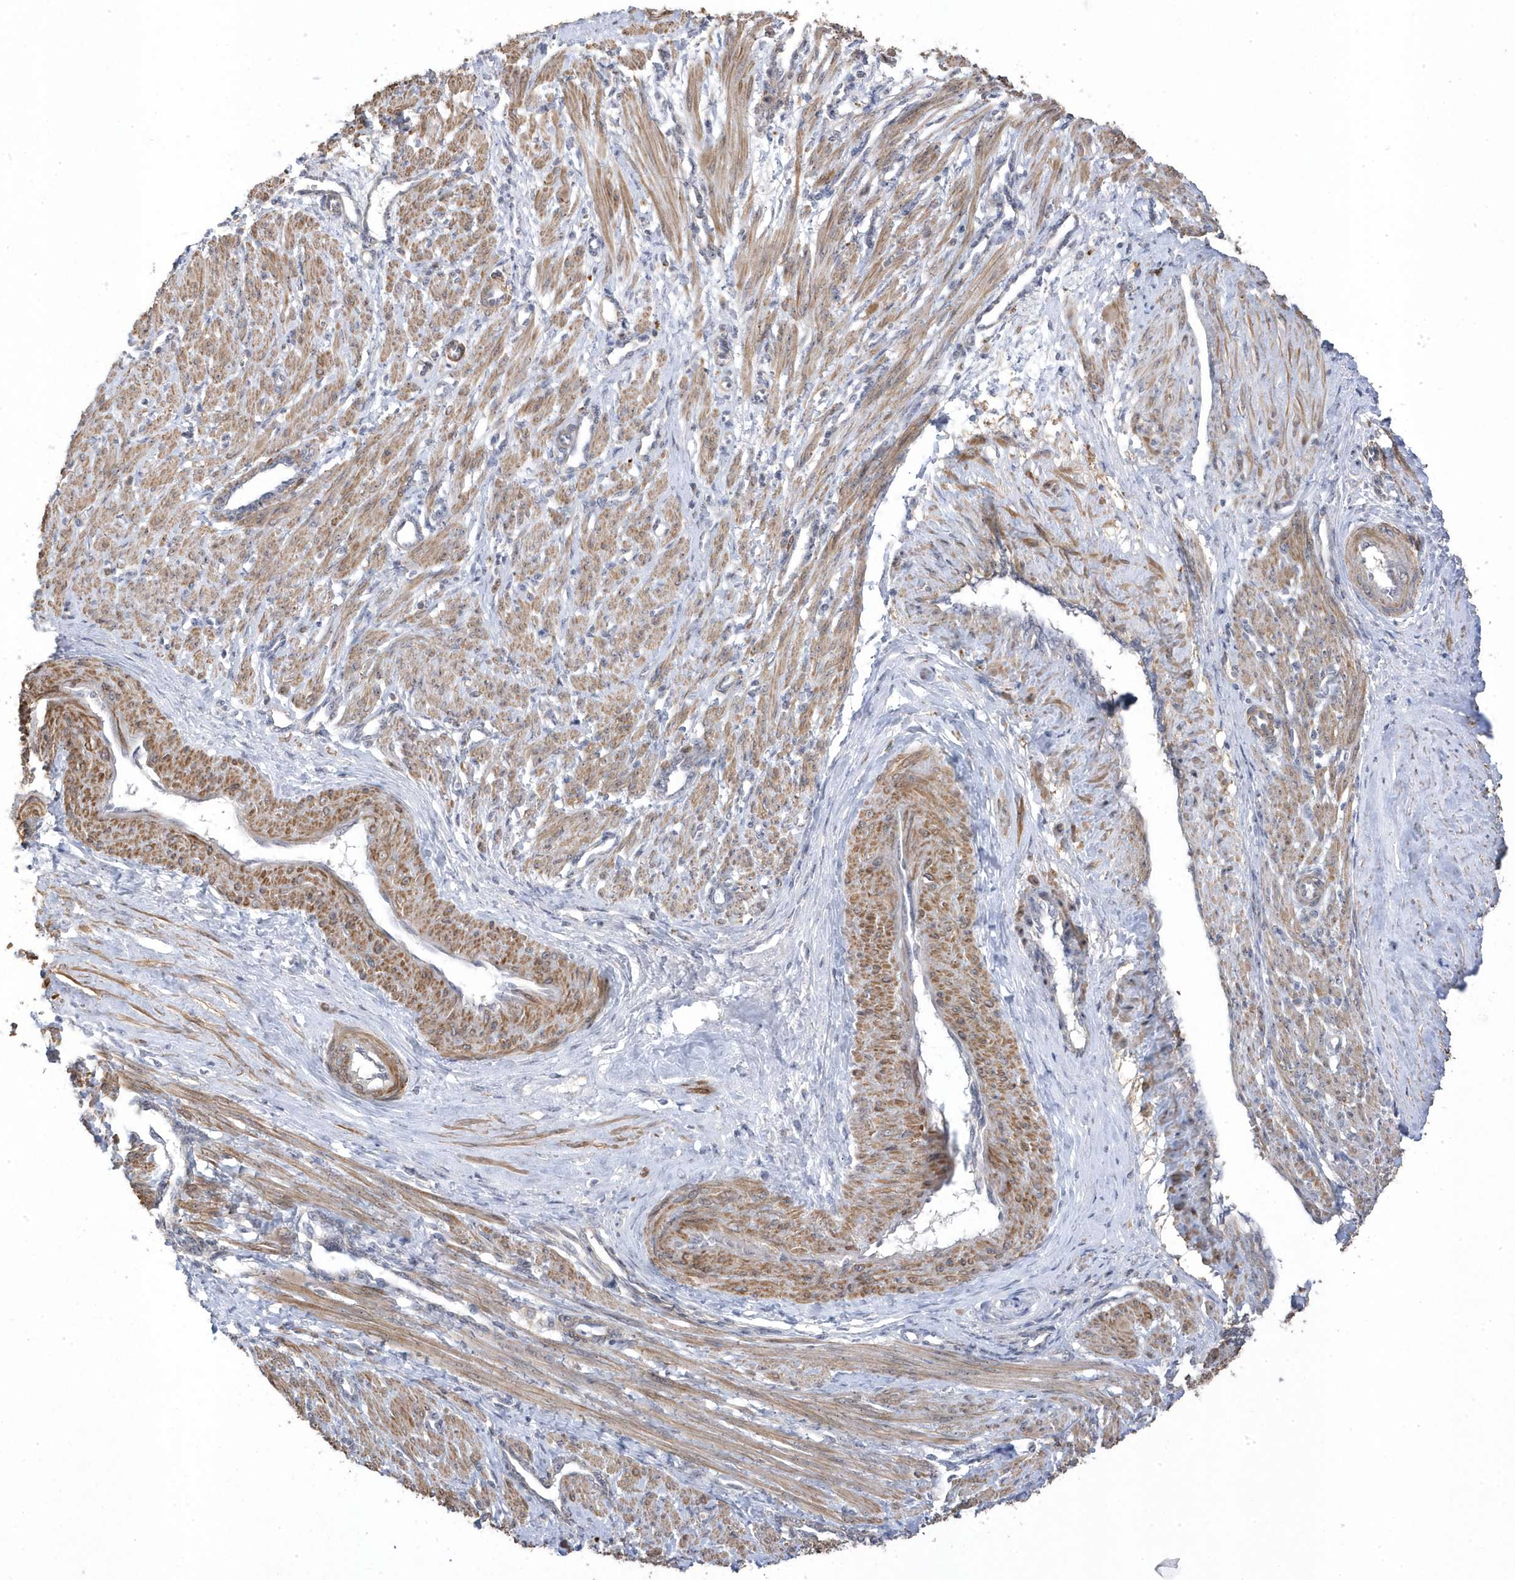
{"staining": {"intensity": "moderate", "quantity": ">75%", "location": "cytoplasmic/membranous"}, "tissue": "smooth muscle", "cell_type": "Smooth muscle cells", "image_type": "normal", "snomed": [{"axis": "morphology", "description": "Normal tissue, NOS"}, {"axis": "topography", "description": "Endometrium"}], "caption": "Immunohistochemistry image of unremarkable human smooth muscle stained for a protein (brown), which displays medium levels of moderate cytoplasmic/membranous expression in approximately >75% of smooth muscle cells.", "gene": "GTPBP6", "patient": {"sex": "female", "age": 33}}